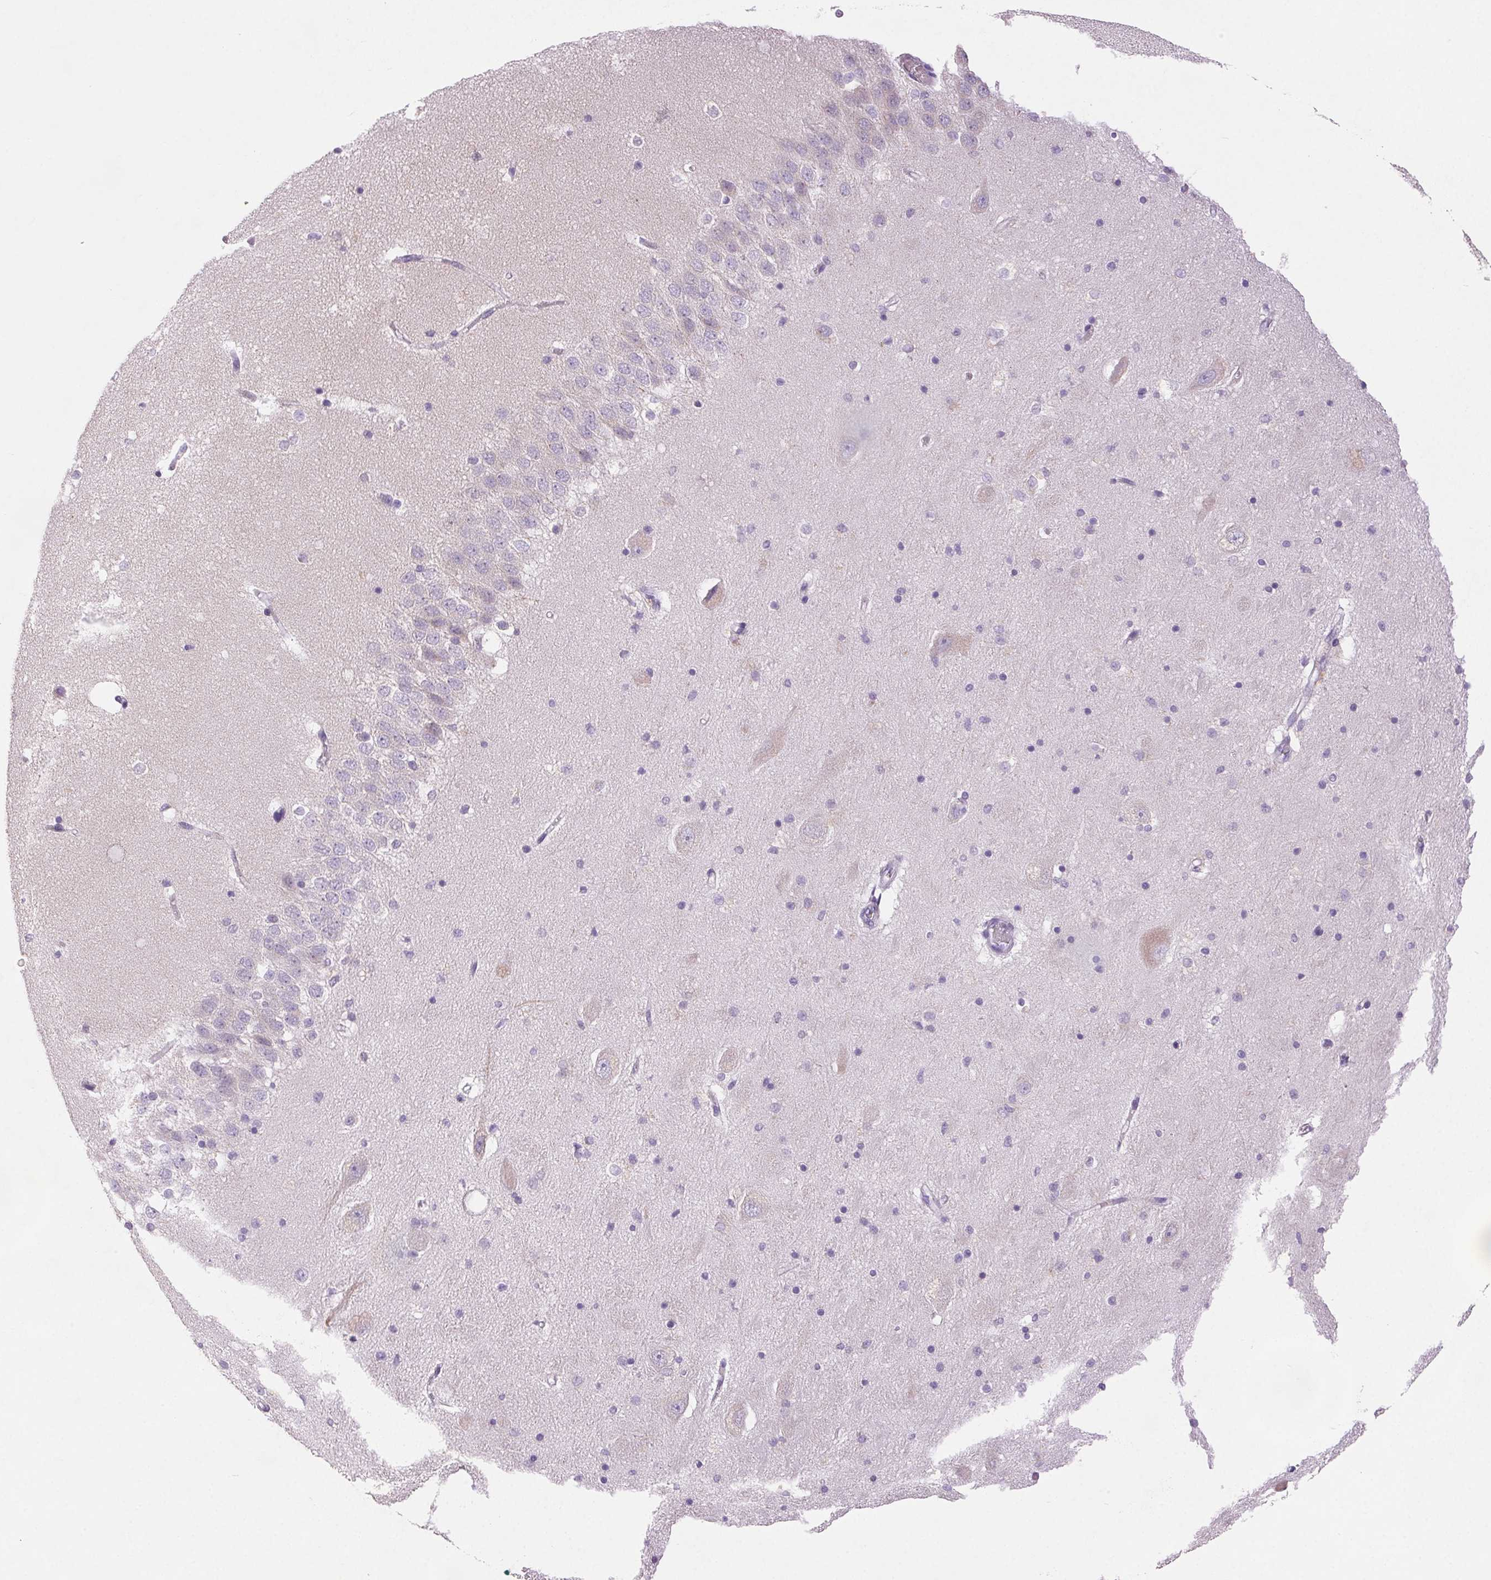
{"staining": {"intensity": "negative", "quantity": "none", "location": "none"}, "tissue": "hippocampus", "cell_type": "Glial cells", "image_type": "normal", "snomed": [{"axis": "morphology", "description": "Normal tissue, NOS"}, {"axis": "topography", "description": "Hippocampus"}], "caption": "IHC of normal hippocampus displays no expression in glial cells. (Immunohistochemistry, brightfield microscopy, high magnification).", "gene": "ARHGAP11B", "patient": {"sex": "male", "age": 58}}